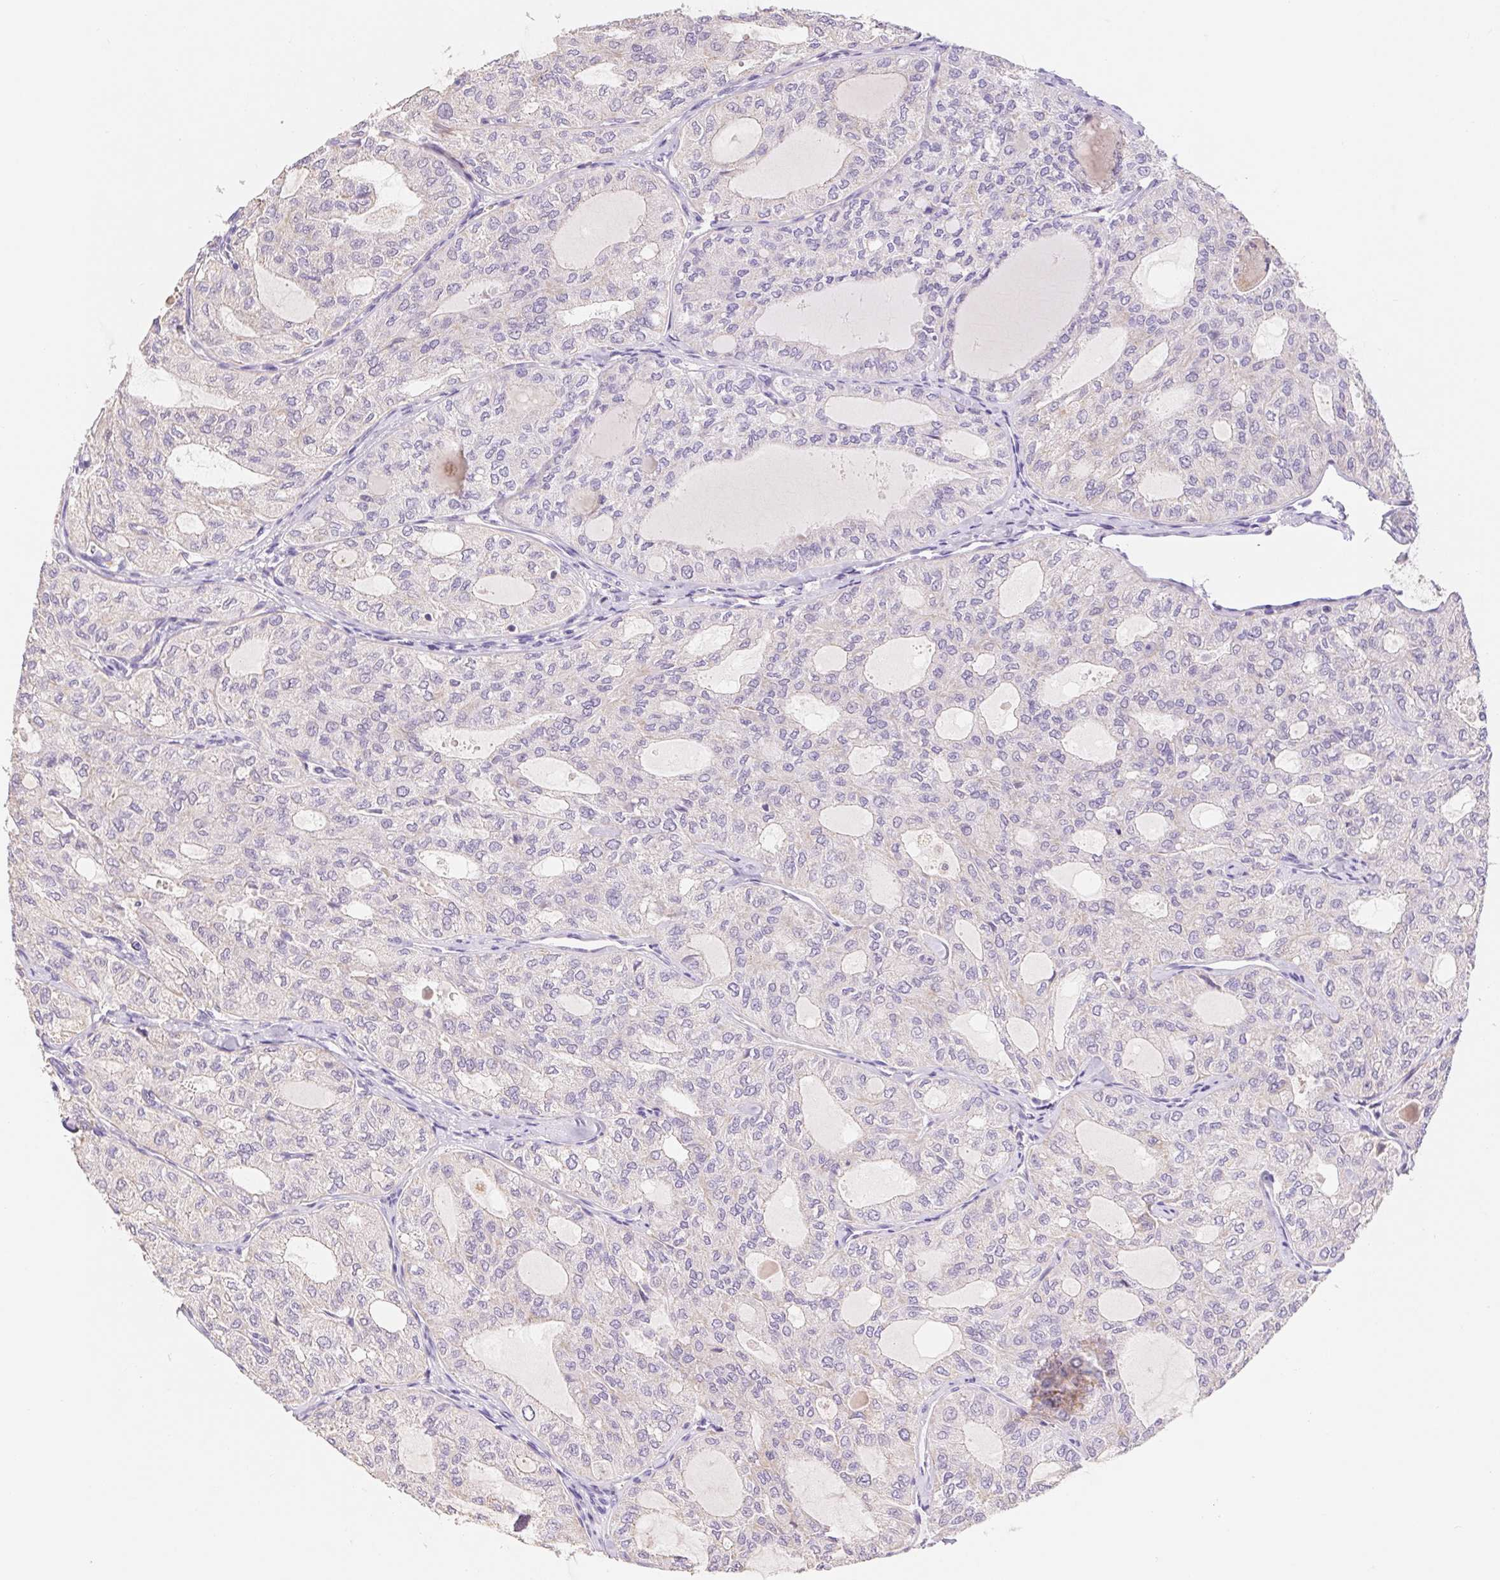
{"staining": {"intensity": "negative", "quantity": "none", "location": "none"}, "tissue": "thyroid cancer", "cell_type": "Tumor cells", "image_type": "cancer", "snomed": [{"axis": "morphology", "description": "Follicular adenoma carcinoma, NOS"}, {"axis": "topography", "description": "Thyroid gland"}], "caption": "High power microscopy micrograph of an immunohistochemistry micrograph of follicular adenoma carcinoma (thyroid), revealing no significant expression in tumor cells. (DAB (3,3'-diaminobenzidine) IHC visualized using brightfield microscopy, high magnification).", "gene": "FKBP6", "patient": {"sex": "male", "age": 75}}